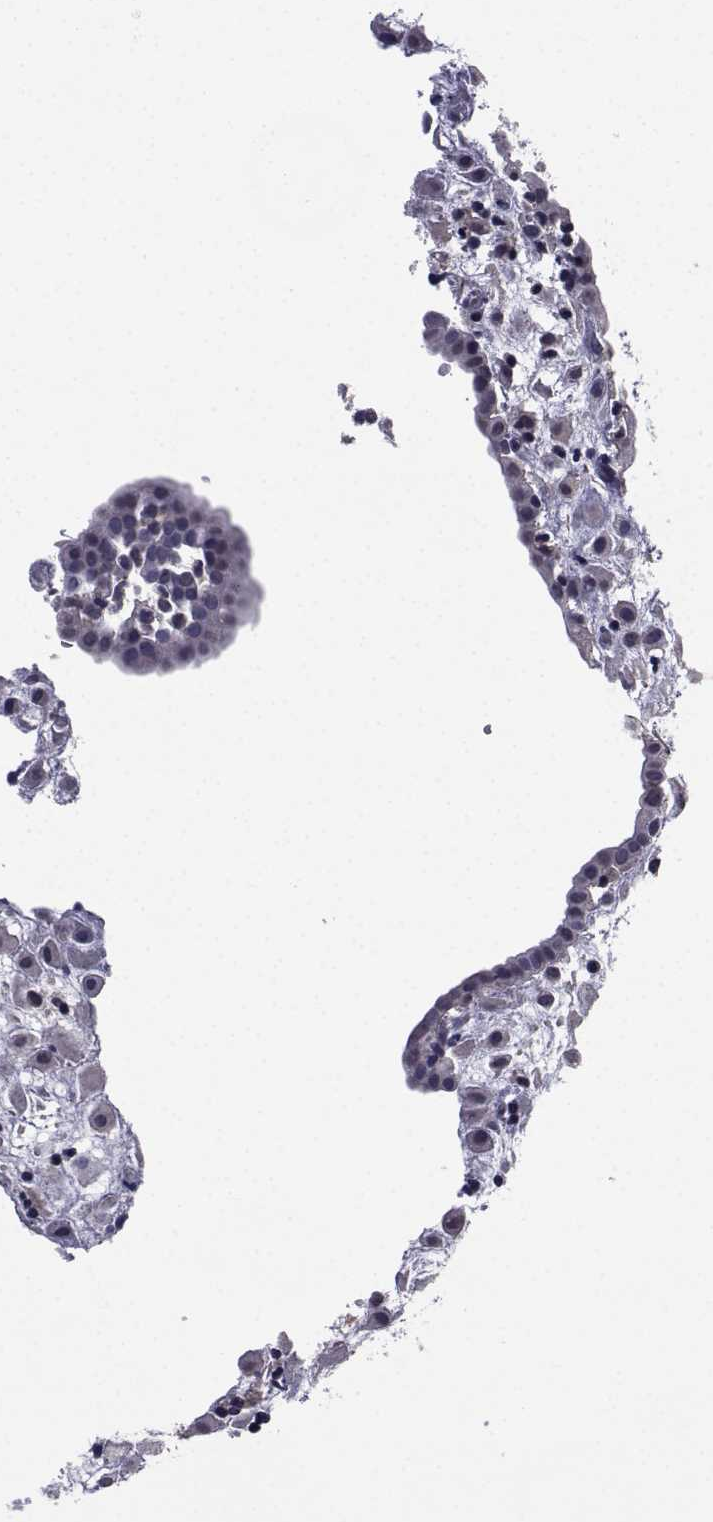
{"staining": {"intensity": "negative", "quantity": "none", "location": "none"}, "tissue": "placenta", "cell_type": "Decidual cells", "image_type": "normal", "snomed": [{"axis": "morphology", "description": "Normal tissue, NOS"}, {"axis": "topography", "description": "Placenta"}], "caption": "Histopathology image shows no protein positivity in decidual cells of benign placenta.", "gene": "CYP2S1", "patient": {"sex": "female", "age": 24}}